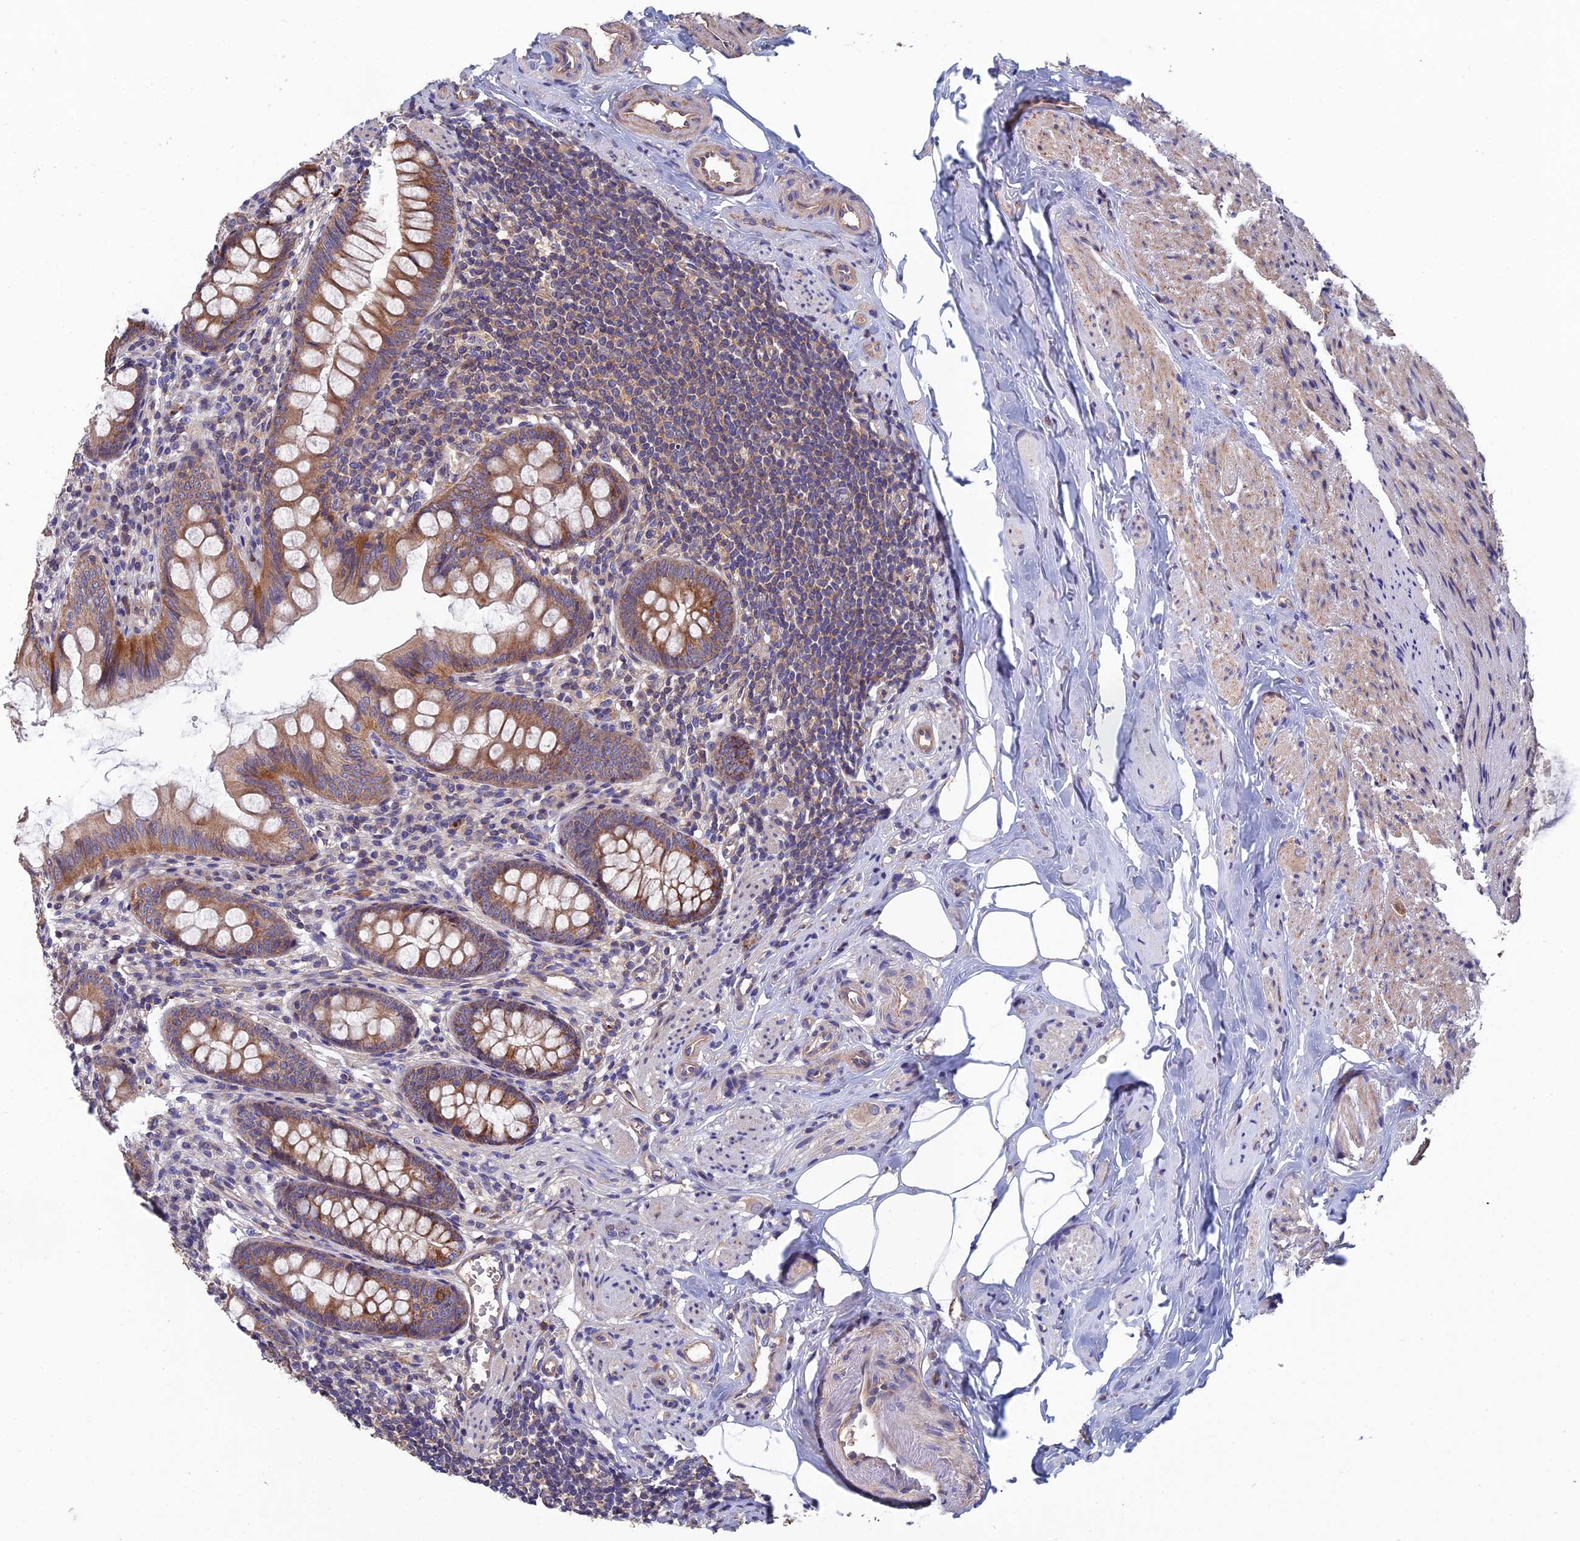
{"staining": {"intensity": "moderate", "quantity": ">75%", "location": "cytoplasmic/membranous"}, "tissue": "appendix", "cell_type": "Glandular cells", "image_type": "normal", "snomed": [{"axis": "morphology", "description": "Normal tissue, NOS"}, {"axis": "topography", "description": "Appendix"}], "caption": "The immunohistochemical stain labels moderate cytoplasmic/membranous staining in glandular cells of normal appendix.", "gene": "USP37", "patient": {"sex": "female", "age": 77}}